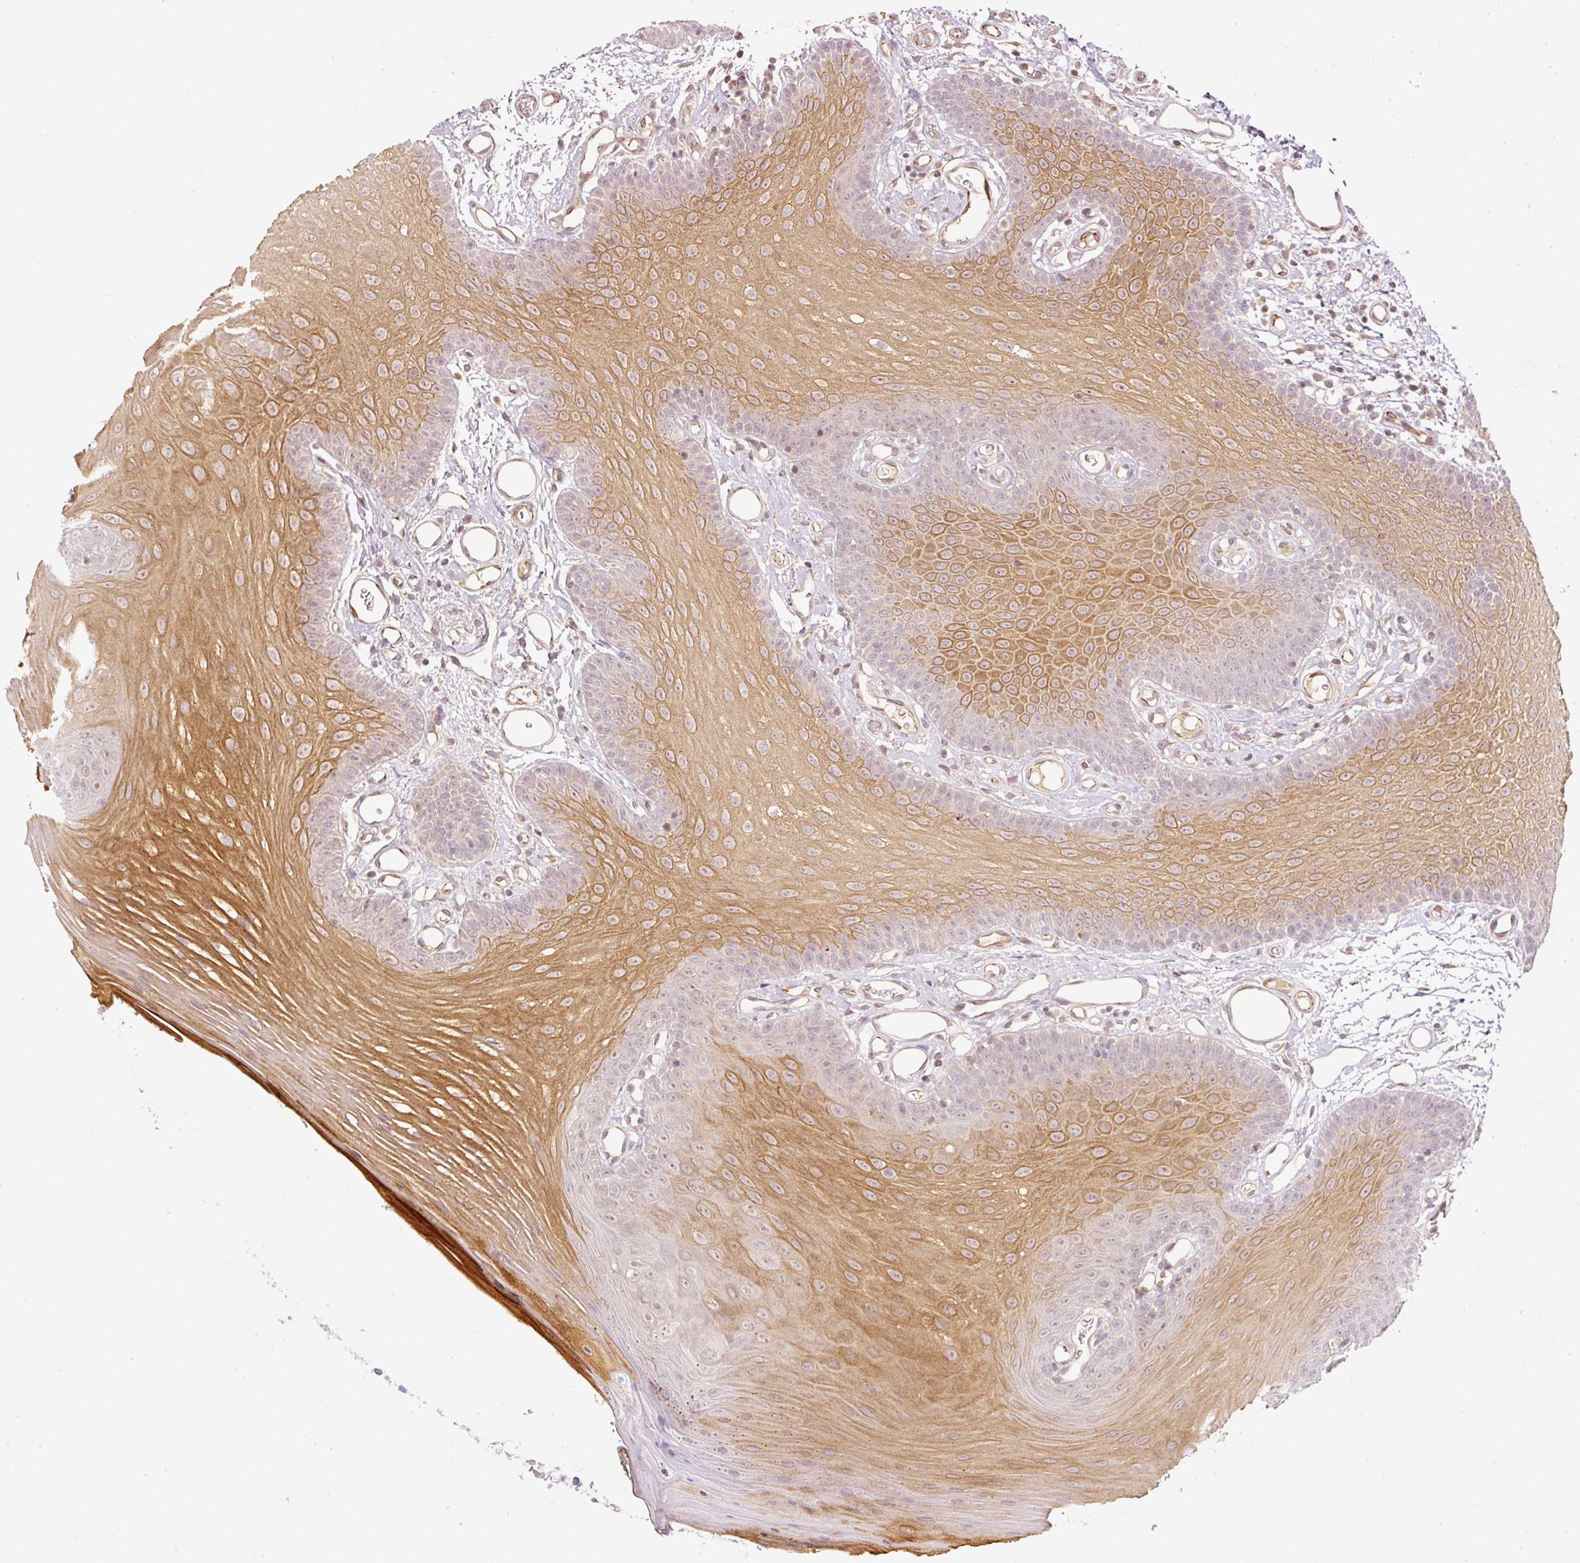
{"staining": {"intensity": "moderate", "quantity": "25%-75%", "location": "cytoplasmic/membranous,nuclear"}, "tissue": "oral mucosa", "cell_type": "Squamous epithelial cells", "image_type": "normal", "snomed": [{"axis": "morphology", "description": "Normal tissue, NOS"}, {"axis": "morphology", "description": "Squamous cell carcinoma, NOS"}, {"axis": "topography", "description": "Oral tissue"}, {"axis": "topography", "description": "Head-Neck"}], "caption": "Immunohistochemical staining of normal human oral mucosa exhibits medium levels of moderate cytoplasmic/membranous,nuclear expression in approximately 25%-75% of squamous epithelial cells.", "gene": "CDC20B", "patient": {"sex": "female", "age": 81}}